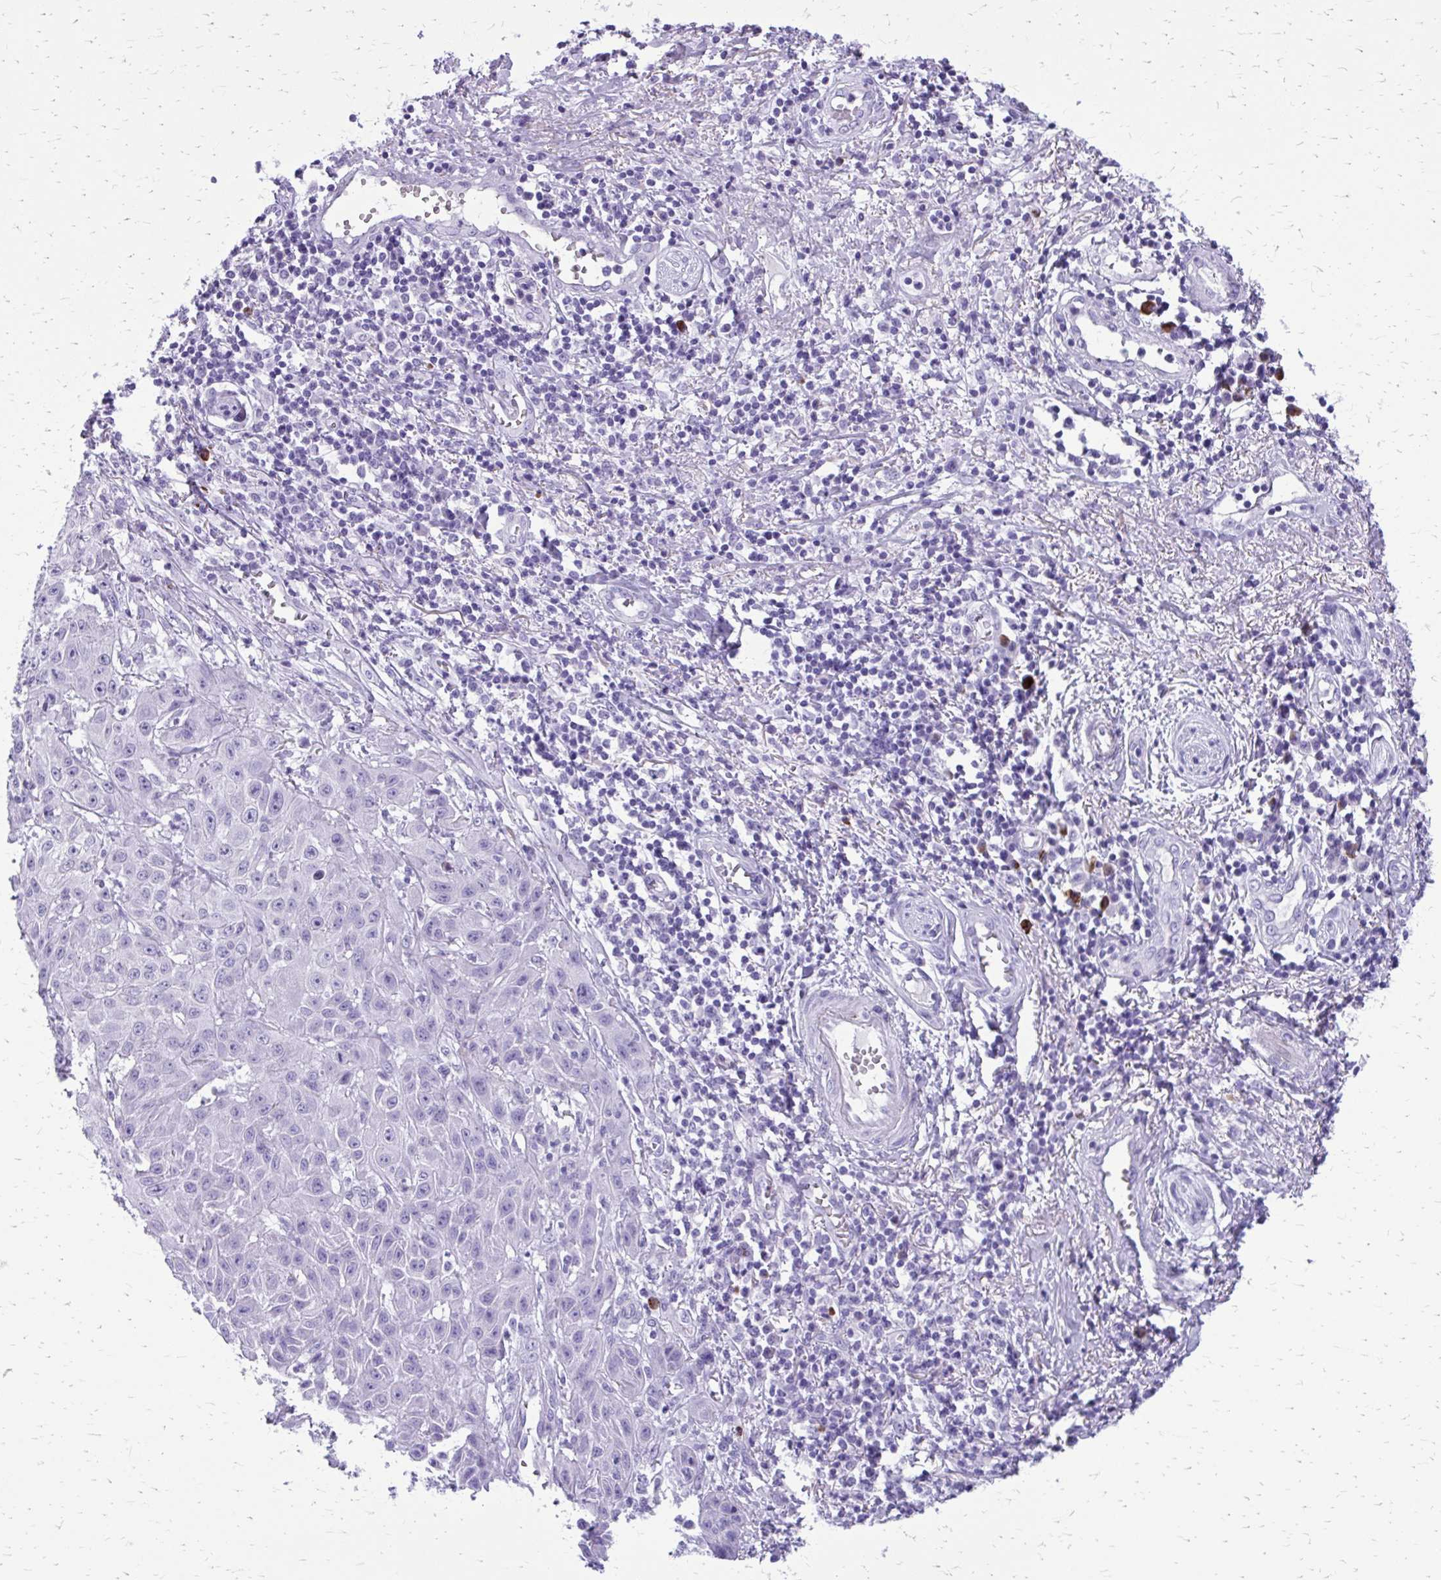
{"staining": {"intensity": "negative", "quantity": "none", "location": "none"}, "tissue": "skin cancer", "cell_type": "Tumor cells", "image_type": "cancer", "snomed": [{"axis": "morphology", "description": "Squamous cell carcinoma, NOS"}, {"axis": "topography", "description": "Skin"}, {"axis": "topography", "description": "Vulva"}], "caption": "DAB immunohistochemical staining of skin cancer shows no significant expression in tumor cells. The staining was performed using DAB (3,3'-diaminobenzidine) to visualize the protein expression in brown, while the nuclei were stained in blue with hematoxylin (Magnification: 20x).", "gene": "SATL1", "patient": {"sex": "female", "age": 71}}